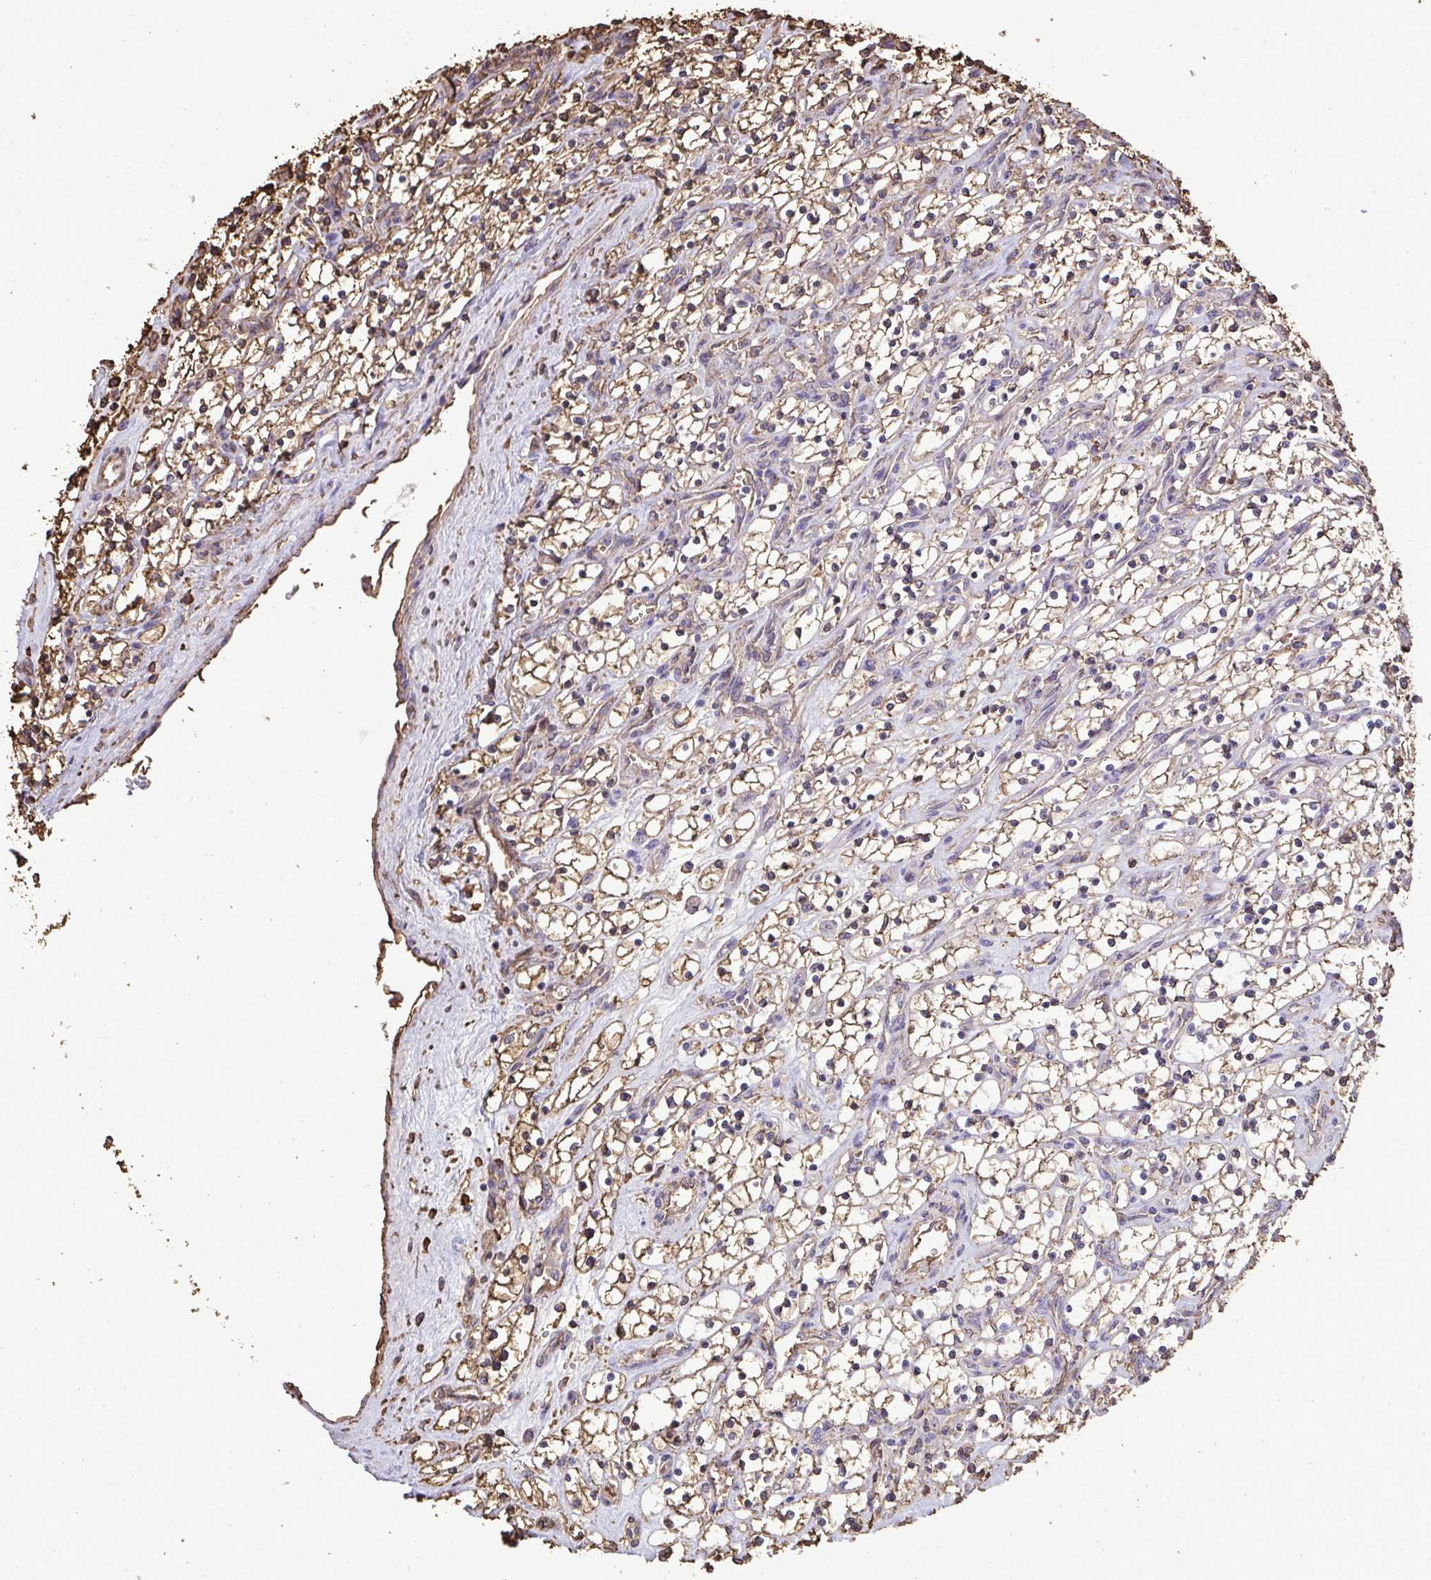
{"staining": {"intensity": "moderate", "quantity": ">75%", "location": "cytoplasmic/membranous"}, "tissue": "renal cancer", "cell_type": "Tumor cells", "image_type": "cancer", "snomed": [{"axis": "morphology", "description": "Adenocarcinoma, NOS"}, {"axis": "topography", "description": "Kidney"}], "caption": "High-magnification brightfield microscopy of adenocarcinoma (renal) stained with DAB (3,3'-diaminobenzidine) (brown) and counterstained with hematoxylin (blue). tumor cells exhibit moderate cytoplasmic/membranous expression is appreciated in about>75% of cells. Using DAB (3,3'-diaminobenzidine) (brown) and hematoxylin (blue) stains, captured at high magnification using brightfield microscopy.", "gene": "ANXA5", "patient": {"sex": "female", "age": 69}}